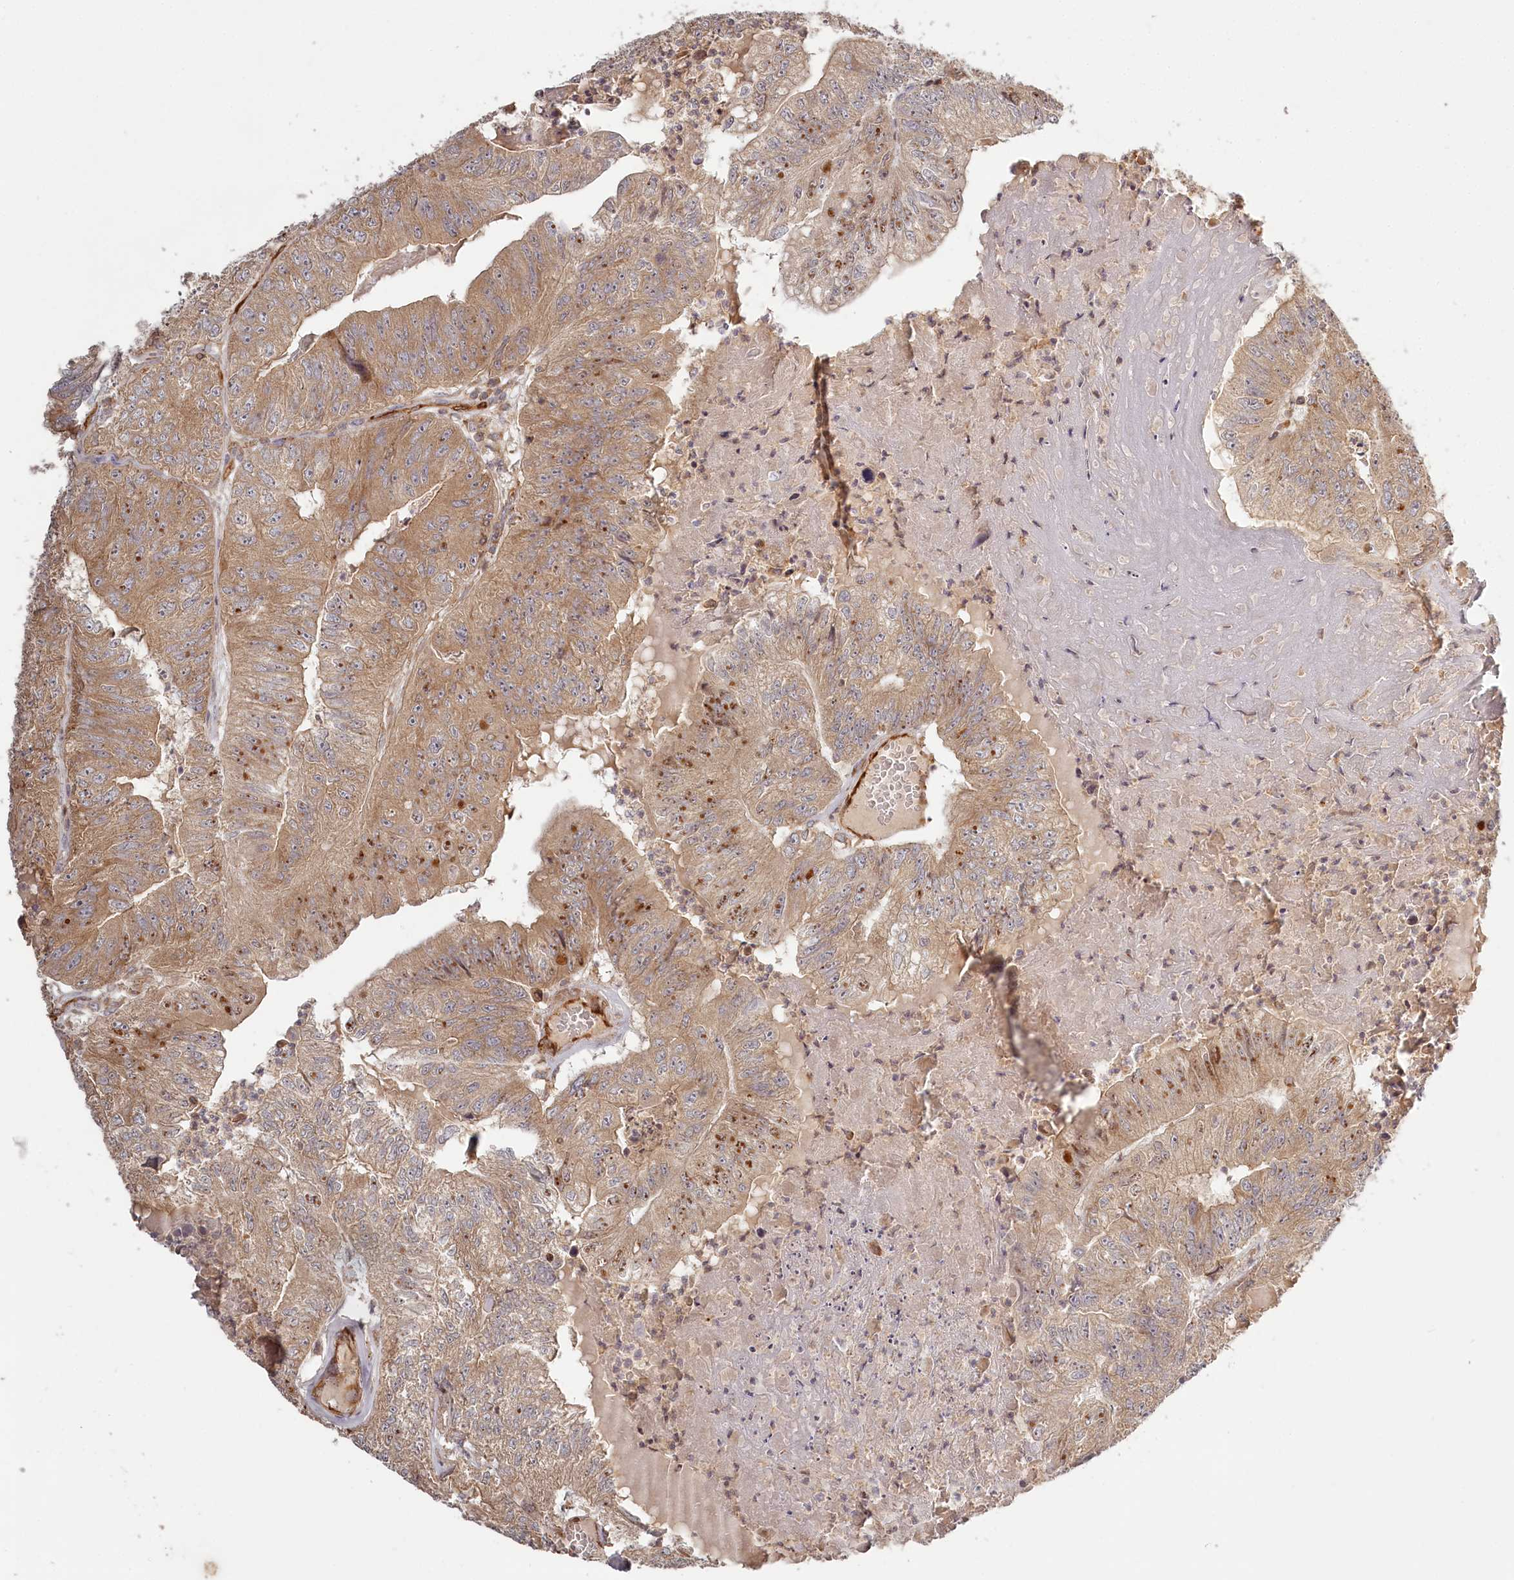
{"staining": {"intensity": "moderate", "quantity": ">75%", "location": "cytoplasmic/membranous,nuclear"}, "tissue": "colorectal cancer", "cell_type": "Tumor cells", "image_type": "cancer", "snomed": [{"axis": "morphology", "description": "Adenocarcinoma, NOS"}, {"axis": "topography", "description": "Colon"}], "caption": "This photomicrograph demonstrates IHC staining of colorectal adenocarcinoma, with medium moderate cytoplasmic/membranous and nuclear positivity in approximately >75% of tumor cells.", "gene": "TMIE", "patient": {"sex": "female", "age": 67}}